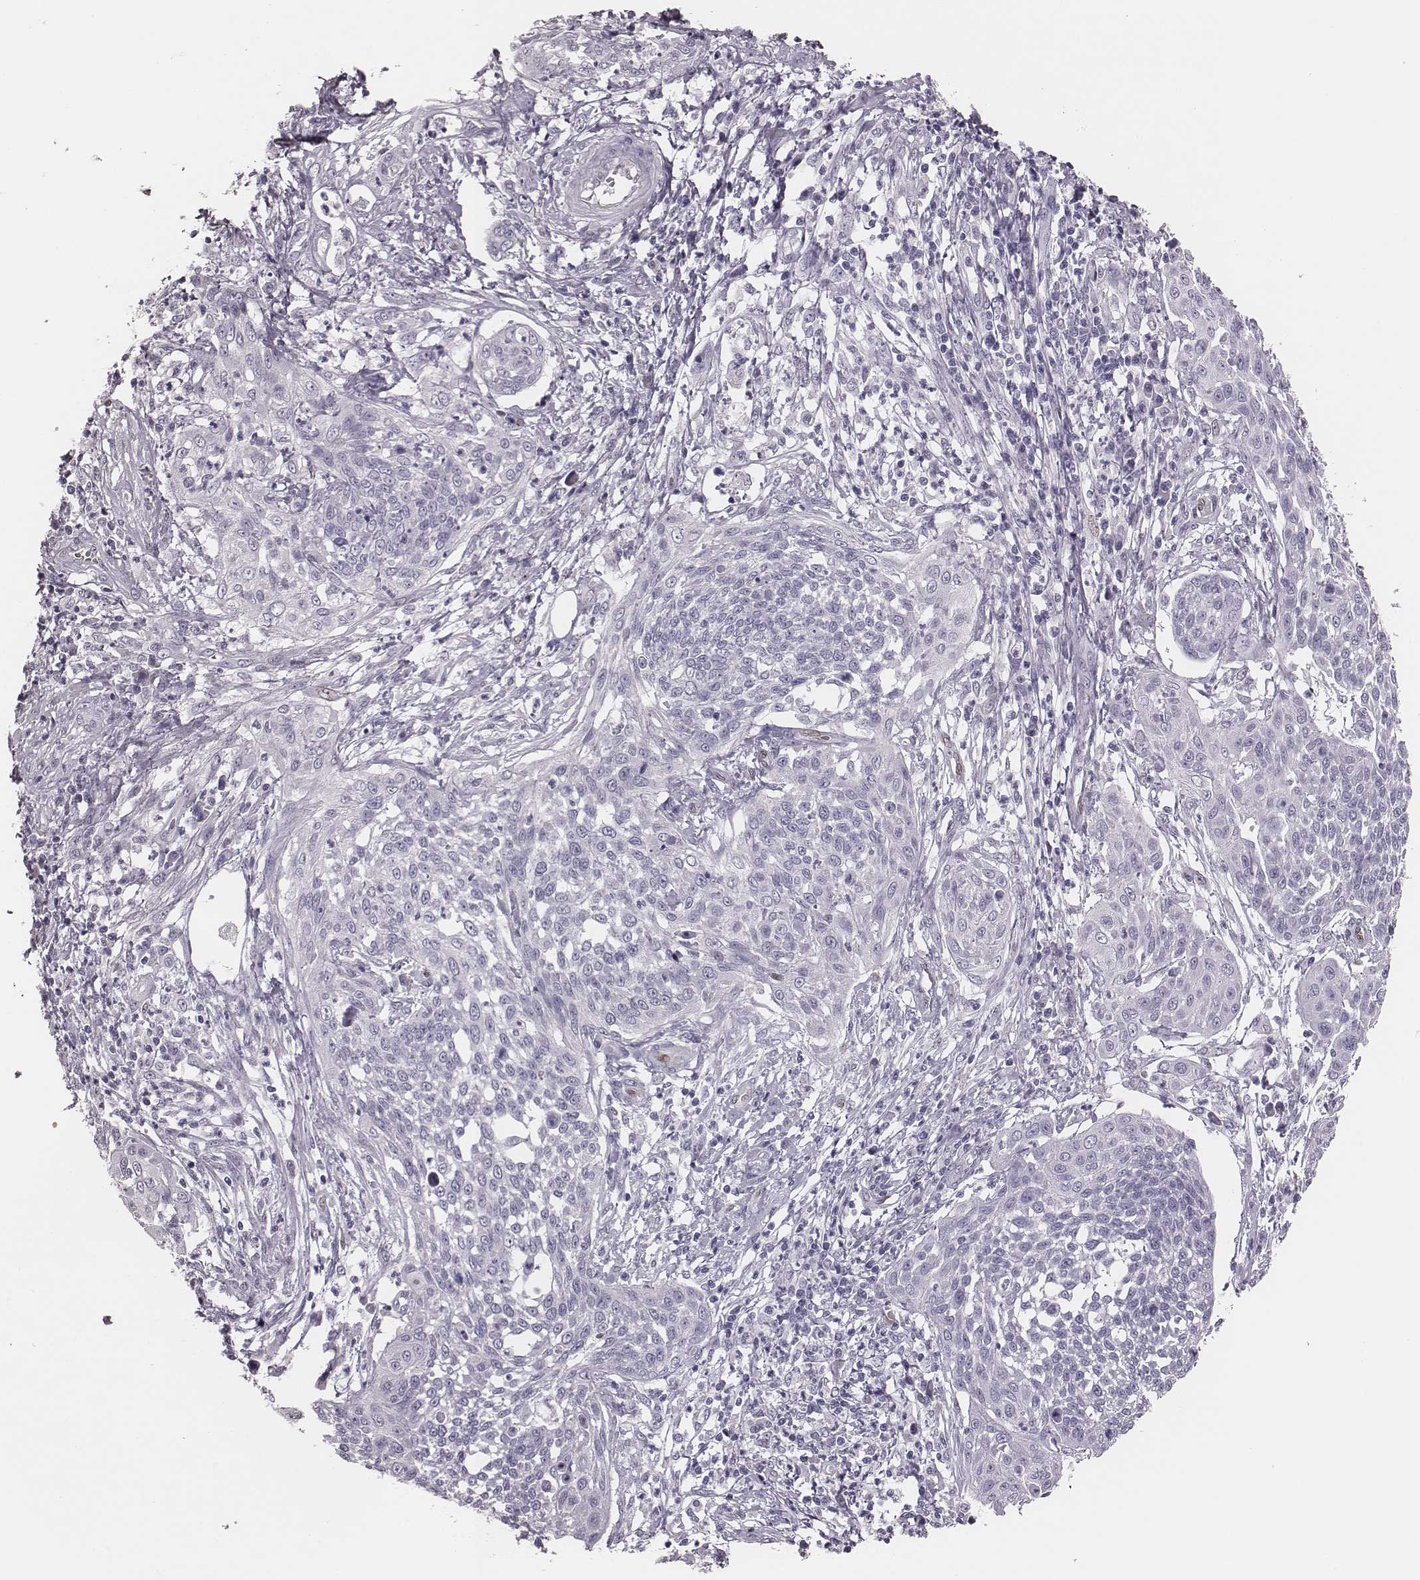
{"staining": {"intensity": "negative", "quantity": "none", "location": "none"}, "tissue": "cervical cancer", "cell_type": "Tumor cells", "image_type": "cancer", "snomed": [{"axis": "morphology", "description": "Squamous cell carcinoma, NOS"}, {"axis": "topography", "description": "Cervix"}], "caption": "Histopathology image shows no protein staining in tumor cells of squamous cell carcinoma (cervical) tissue.", "gene": "ADGRF4", "patient": {"sex": "female", "age": 34}}